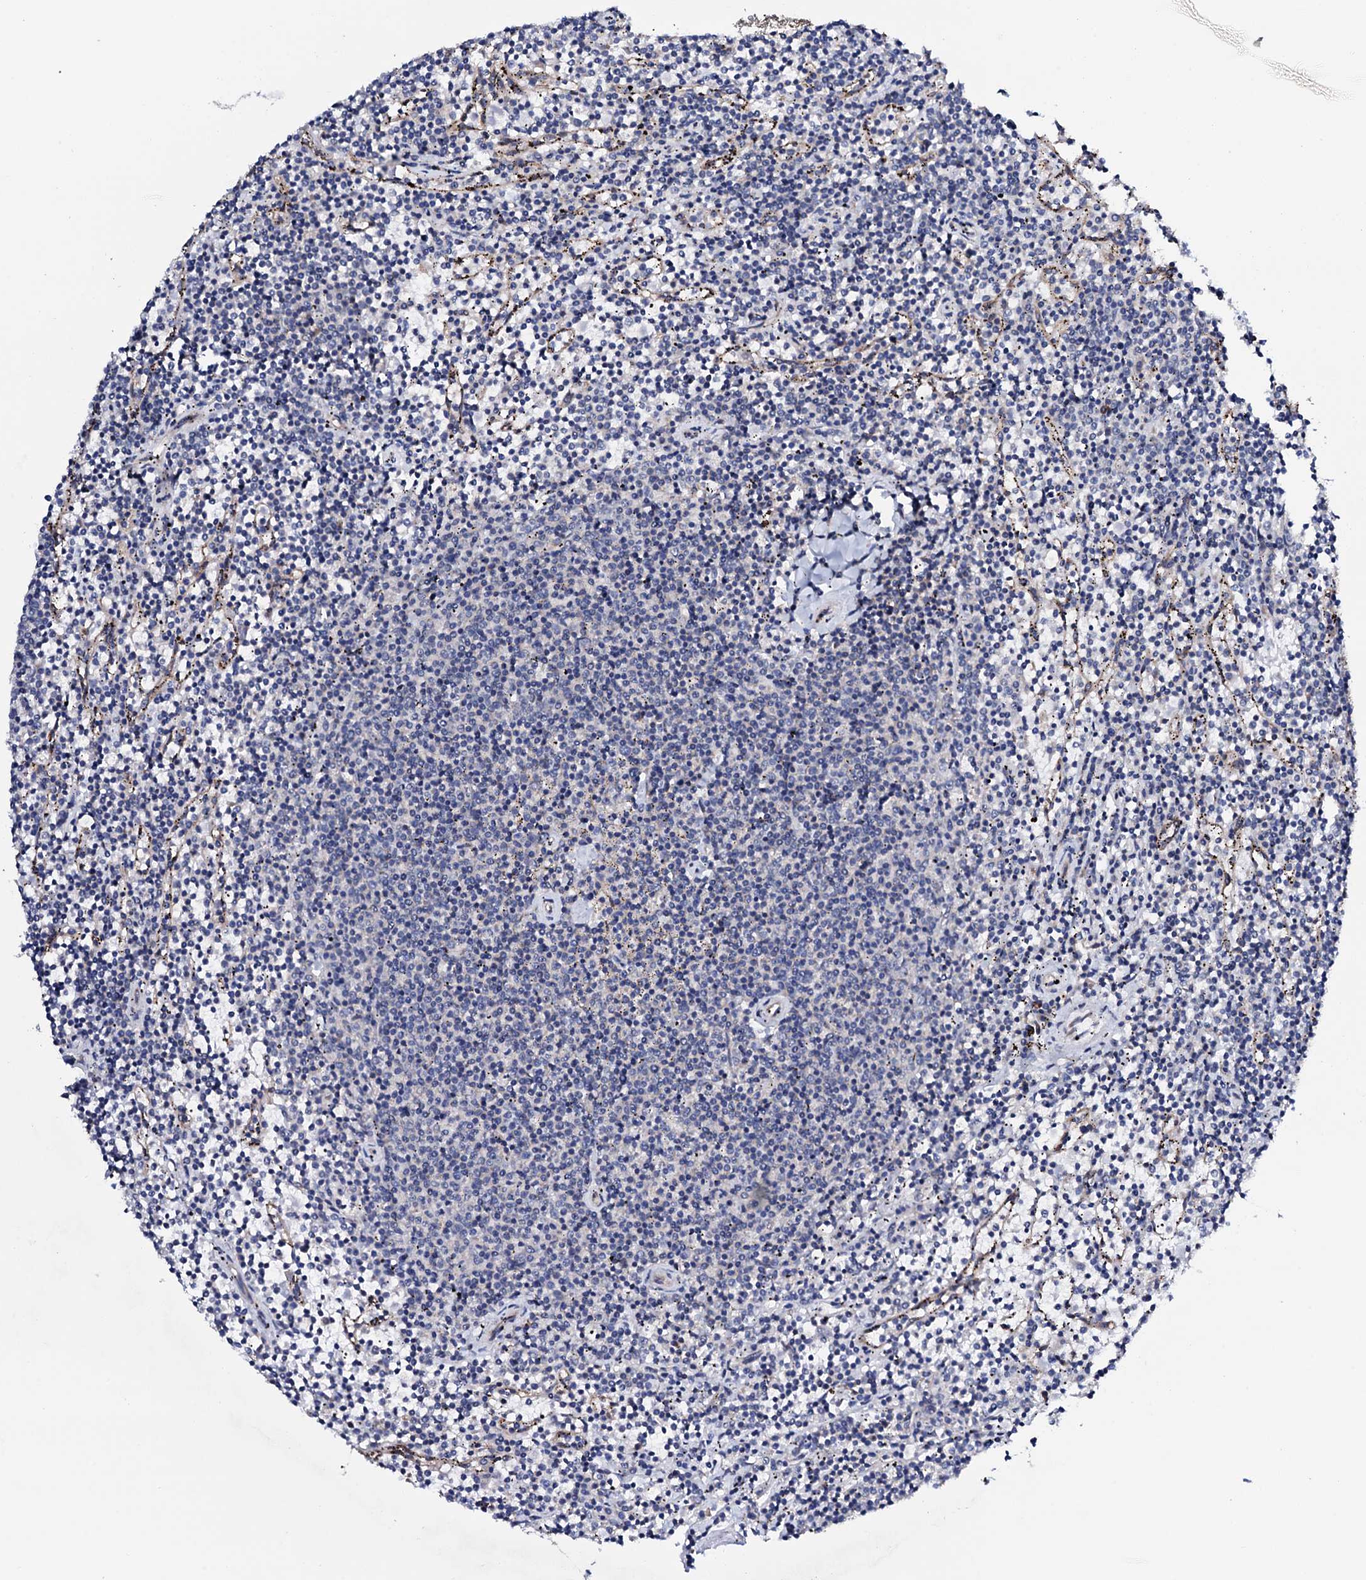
{"staining": {"intensity": "negative", "quantity": "none", "location": "none"}, "tissue": "lymphoma", "cell_type": "Tumor cells", "image_type": "cancer", "snomed": [{"axis": "morphology", "description": "Malignant lymphoma, non-Hodgkin's type, Low grade"}, {"axis": "topography", "description": "Spleen"}], "caption": "The immunohistochemistry (IHC) photomicrograph has no significant expression in tumor cells of malignant lymphoma, non-Hodgkin's type (low-grade) tissue.", "gene": "STARD13", "patient": {"sex": "female", "age": 50}}